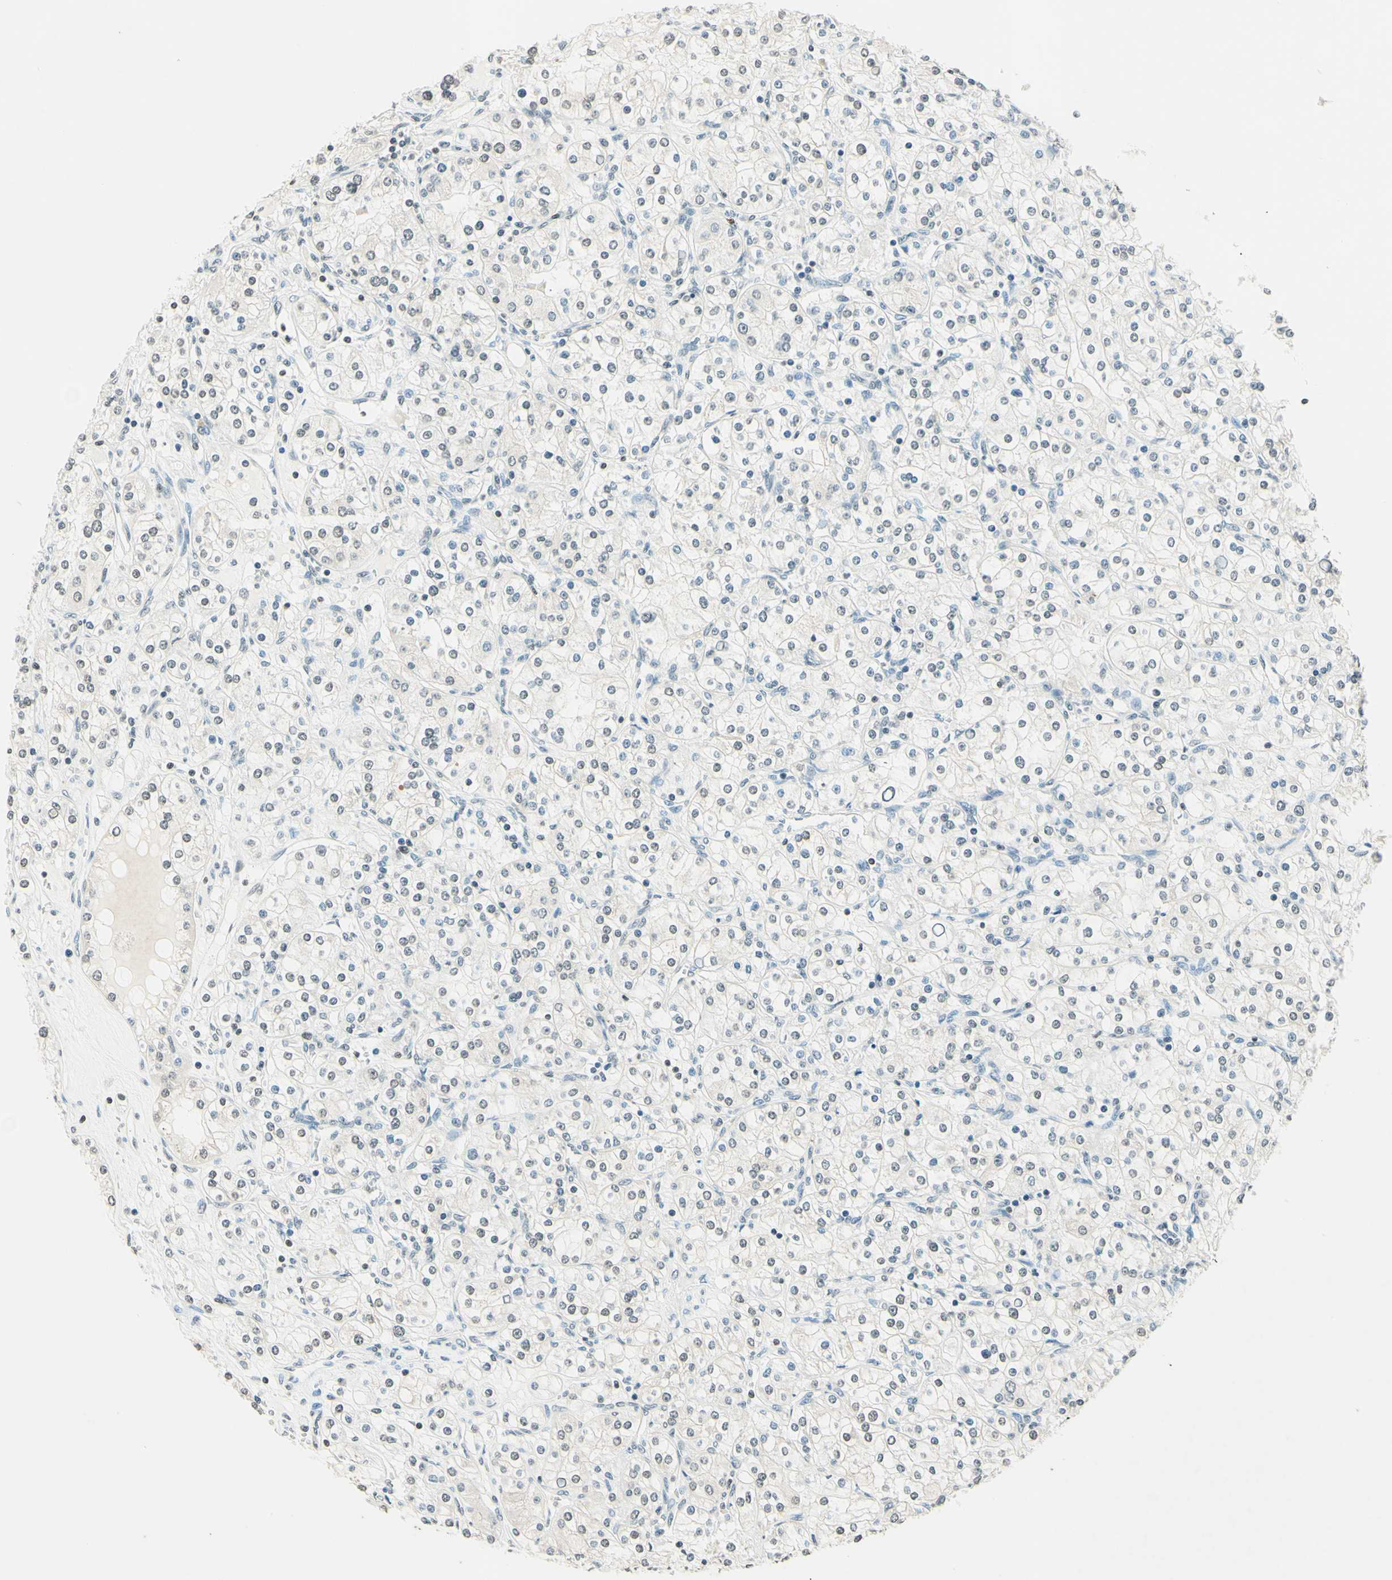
{"staining": {"intensity": "weak", "quantity": "<25%", "location": "nuclear"}, "tissue": "renal cancer", "cell_type": "Tumor cells", "image_type": "cancer", "snomed": [{"axis": "morphology", "description": "Adenocarcinoma, NOS"}, {"axis": "topography", "description": "Kidney"}], "caption": "A high-resolution image shows immunohistochemistry (IHC) staining of renal cancer (adenocarcinoma), which reveals no significant staining in tumor cells. (DAB immunohistochemistry (IHC), high magnification).", "gene": "MSH2", "patient": {"sex": "male", "age": 77}}